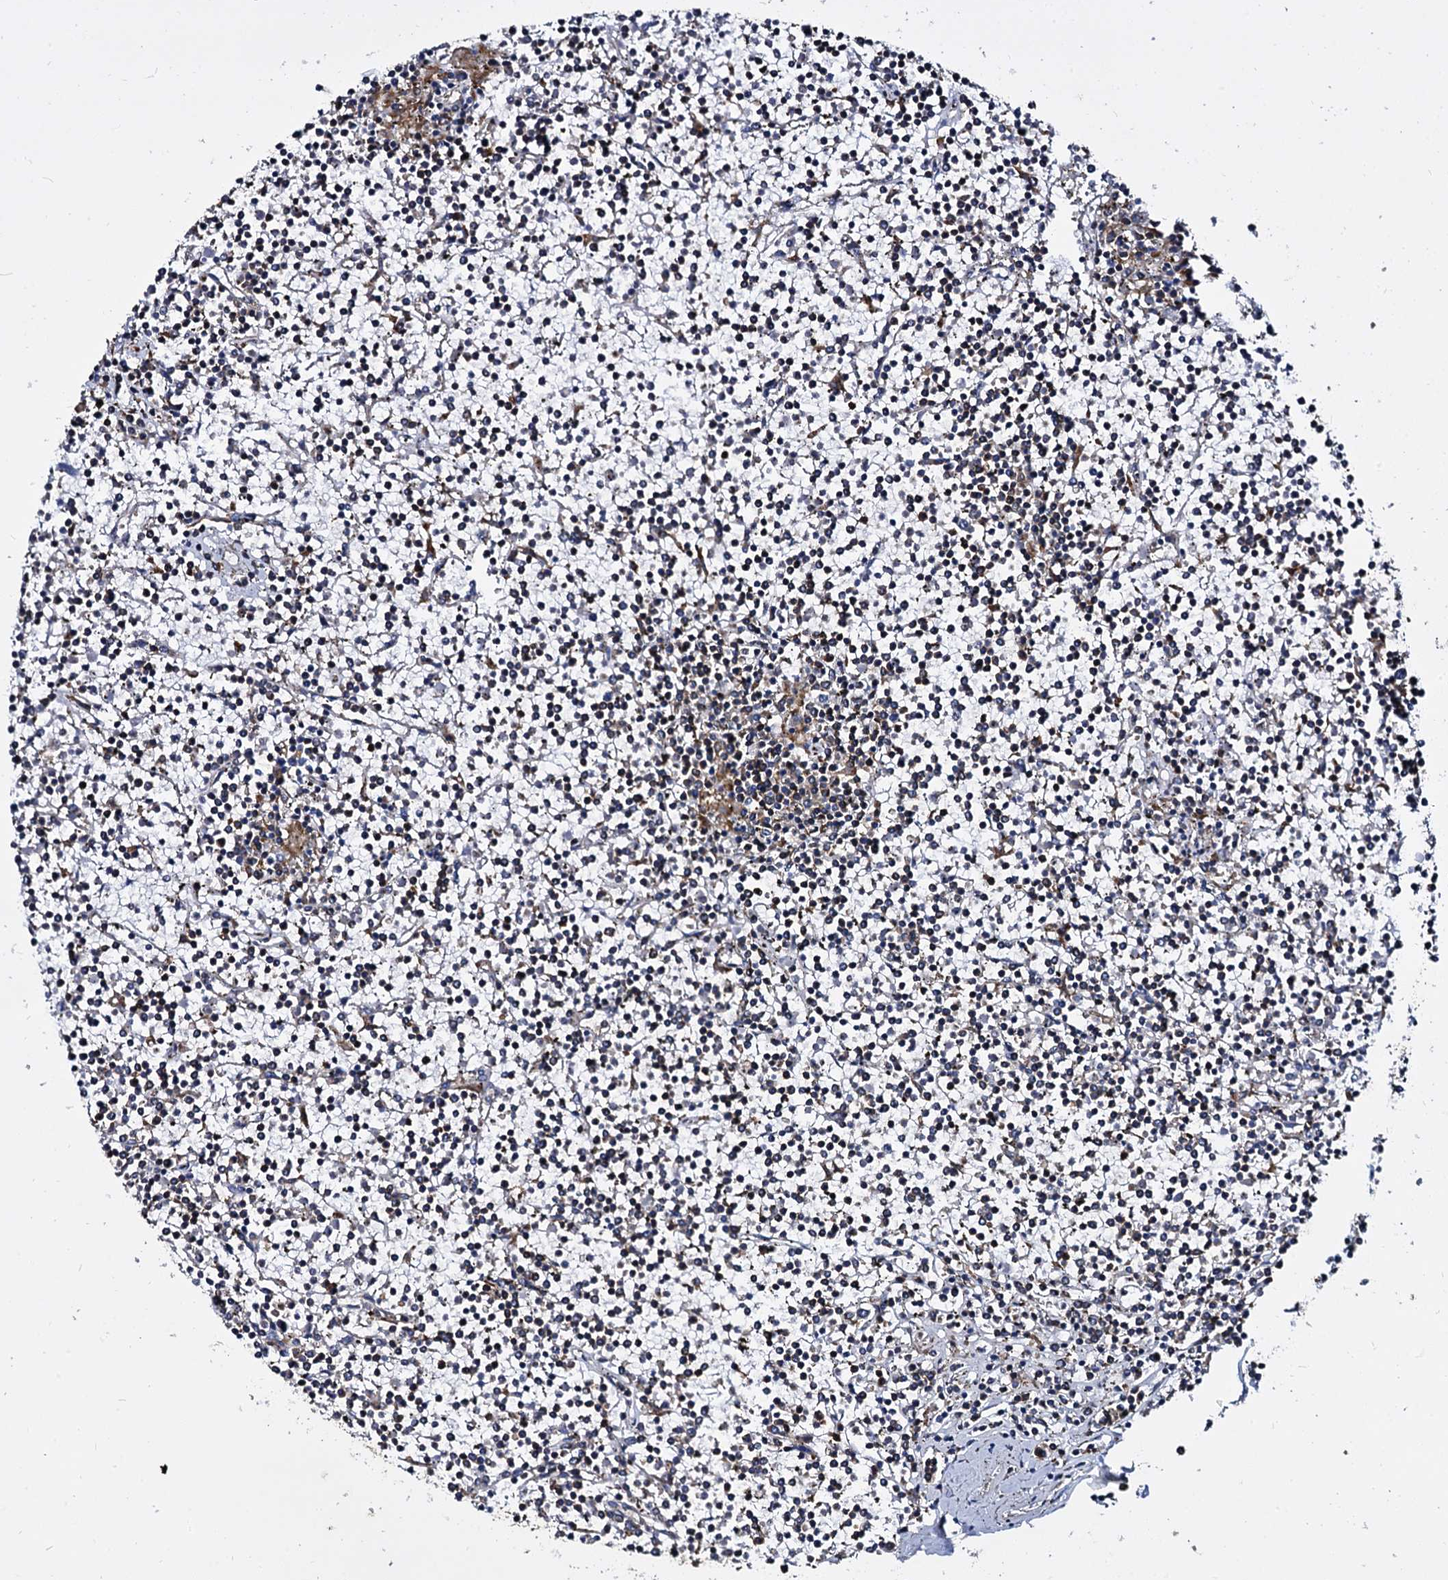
{"staining": {"intensity": "negative", "quantity": "none", "location": "none"}, "tissue": "lymphoma", "cell_type": "Tumor cells", "image_type": "cancer", "snomed": [{"axis": "morphology", "description": "Malignant lymphoma, non-Hodgkin's type, Low grade"}, {"axis": "topography", "description": "Spleen"}], "caption": "Immunohistochemistry (IHC) photomicrograph of malignant lymphoma, non-Hodgkin's type (low-grade) stained for a protein (brown), which reveals no positivity in tumor cells.", "gene": "ANKRD13A", "patient": {"sex": "female", "age": 19}}